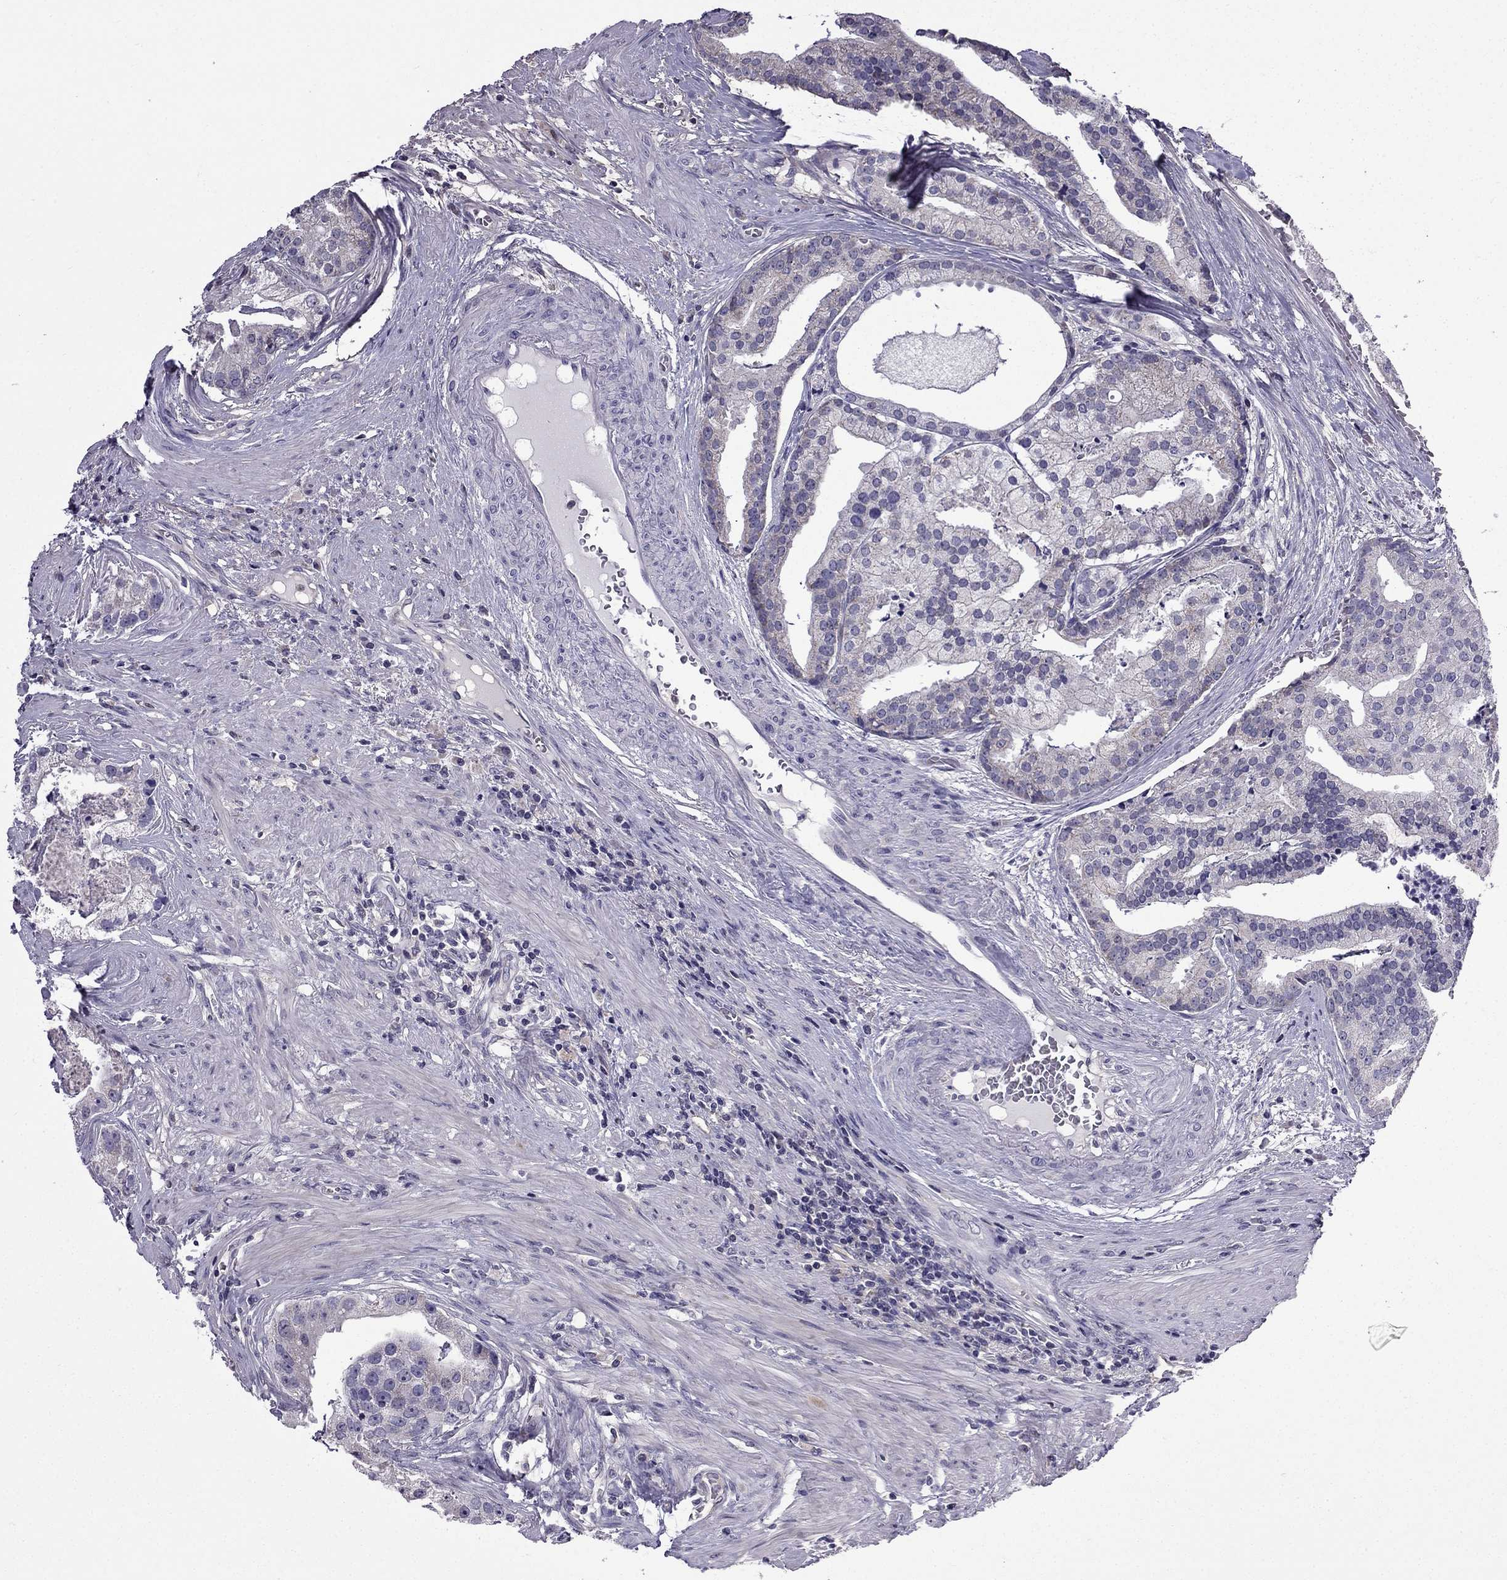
{"staining": {"intensity": "negative", "quantity": "none", "location": "none"}, "tissue": "prostate cancer", "cell_type": "Tumor cells", "image_type": "cancer", "snomed": [{"axis": "morphology", "description": "Adenocarcinoma, NOS"}, {"axis": "topography", "description": "Prostate and seminal vesicle, NOS"}, {"axis": "topography", "description": "Prostate"}], "caption": "A histopathology image of human prostate cancer (adenocarcinoma) is negative for staining in tumor cells. The staining is performed using DAB (3,3'-diaminobenzidine) brown chromogen with nuclei counter-stained in using hematoxylin.", "gene": "SLC6A2", "patient": {"sex": "male", "age": 44}}